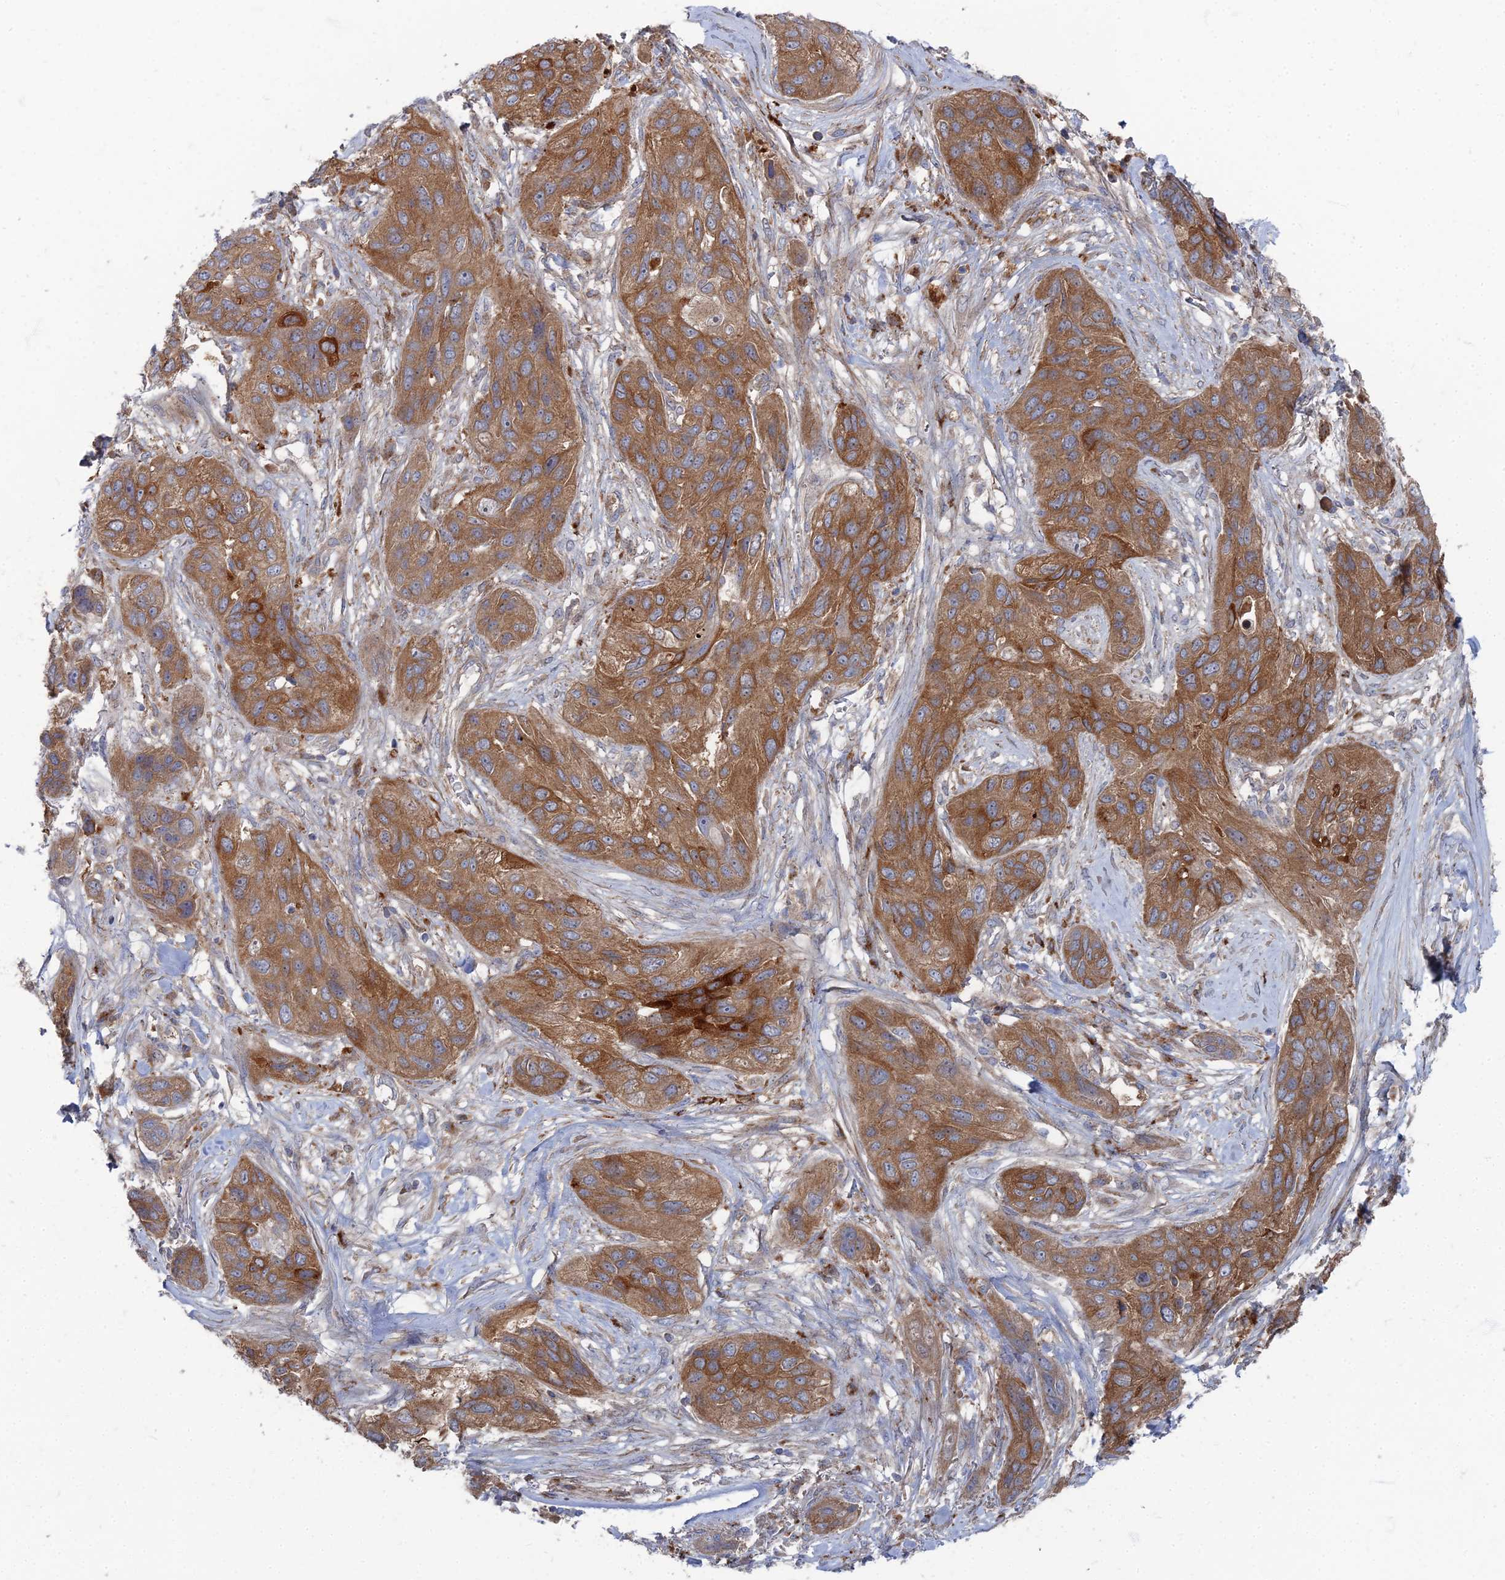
{"staining": {"intensity": "moderate", "quantity": ">75%", "location": "cytoplasmic/membranous"}, "tissue": "lung cancer", "cell_type": "Tumor cells", "image_type": "cancer", "snomed": [{"axis": "morphology", "description": "Squamous cell carcinoma, NOS"}, {"axis": "topography", "description": "Lung"}], "caption": "This image shows lung cancer stained with immunohistochemistry to label a protein in brown. The cytoplasmic/membranous of tumor cells show moderate positivity for the protein. Nuclei are counter-stained blue.", "gene": "PPCDC", "patient": {"sex": "female", "age": 70}}